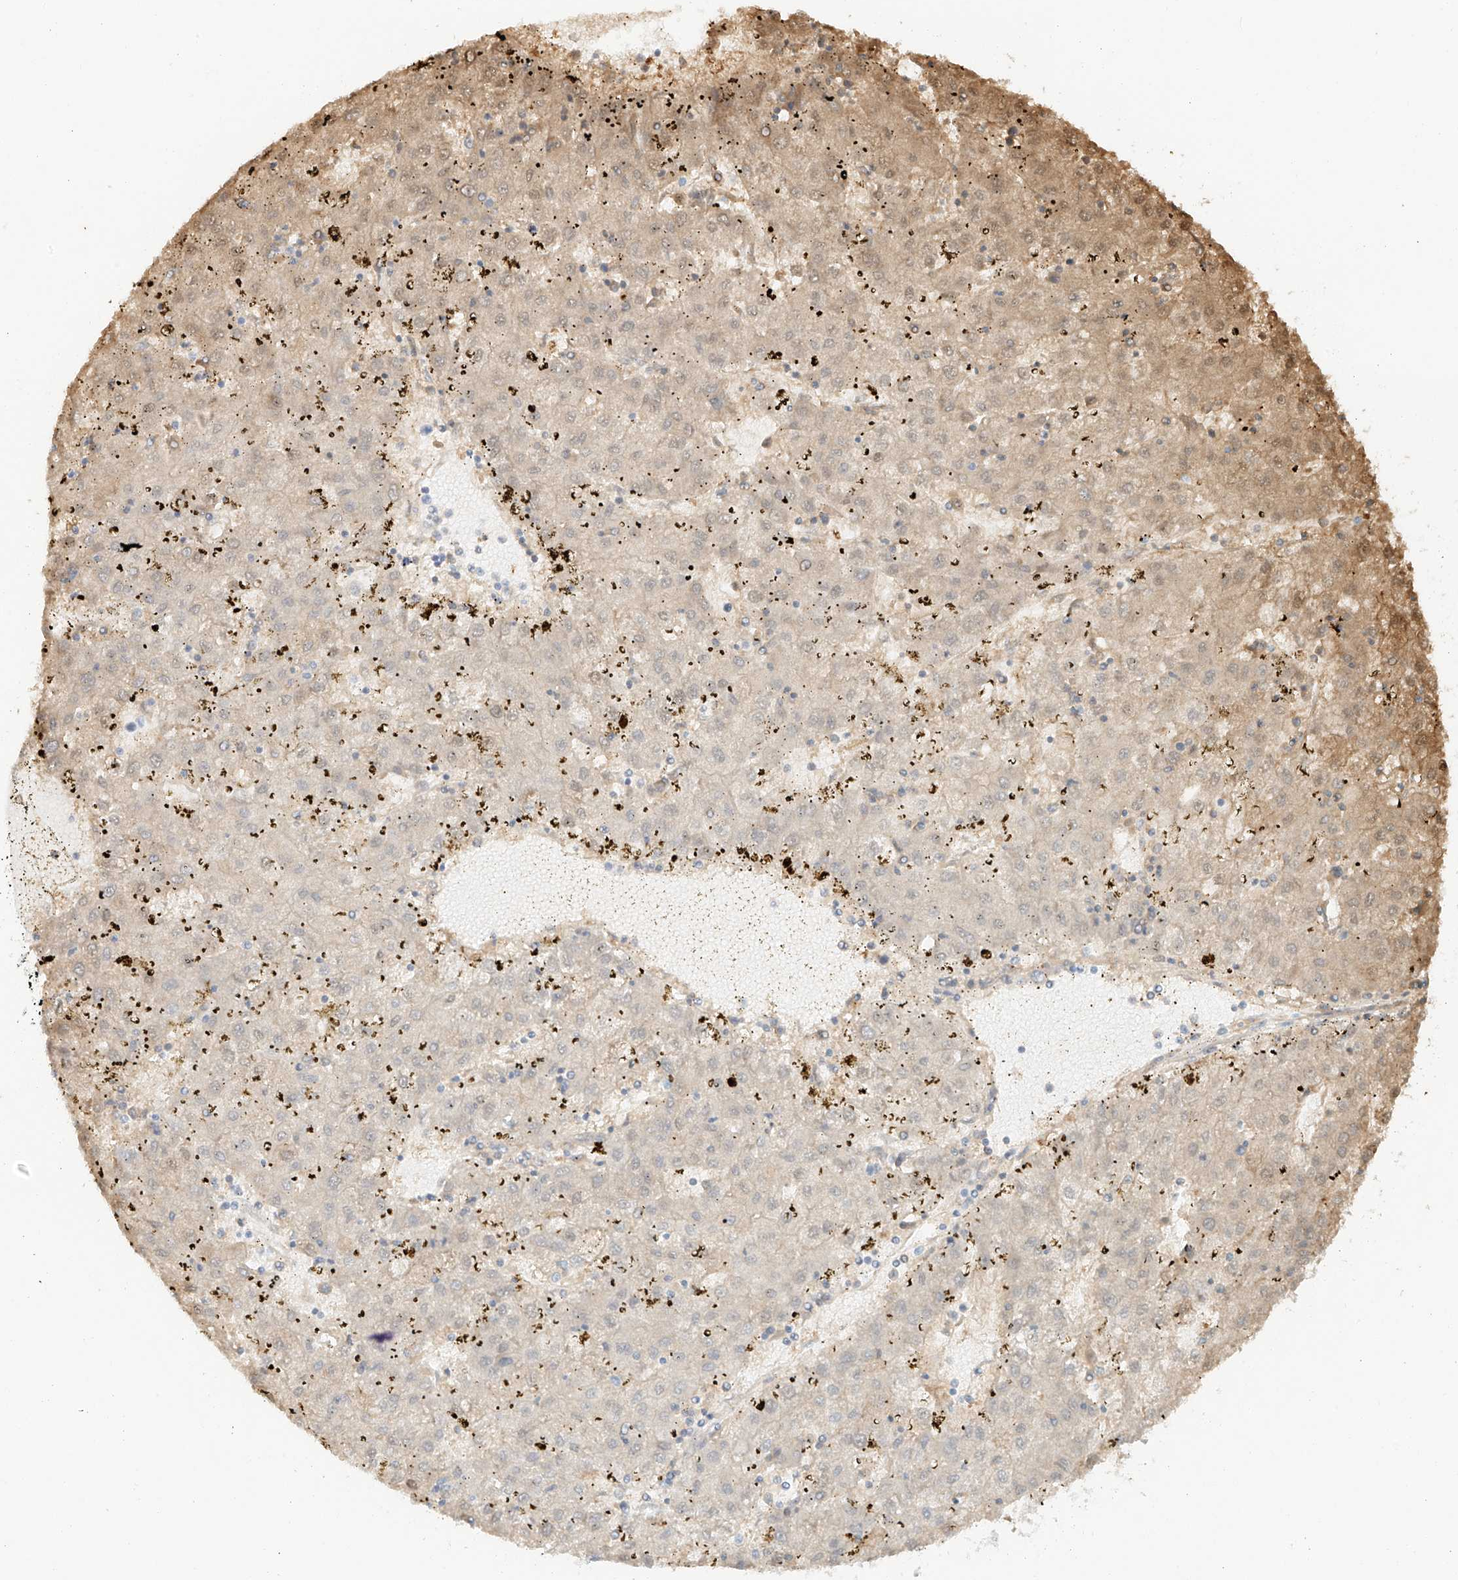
{"staining": {"intensity": "moderate", "quantity": "<25%", "location": "cytoplasmic/membranous"}, "tissue": "liver cancer", "cell_type": "Tumor cells", "image_type": "cancer", "snomed": [{"axis": "morphology", "description": "Carcinoma, Hepatocellular, NOS"}, {"axis": "topography", "description": "Liver"}], "caption": "Liver hepatocellular carcinoma stained for a protein (brown) shows moderate cytoplasmic/membranous positive expression in approximately <25% of tumor cells.", "gene": "UPK1B", "patient": {"sex": "male", "age": 72}}